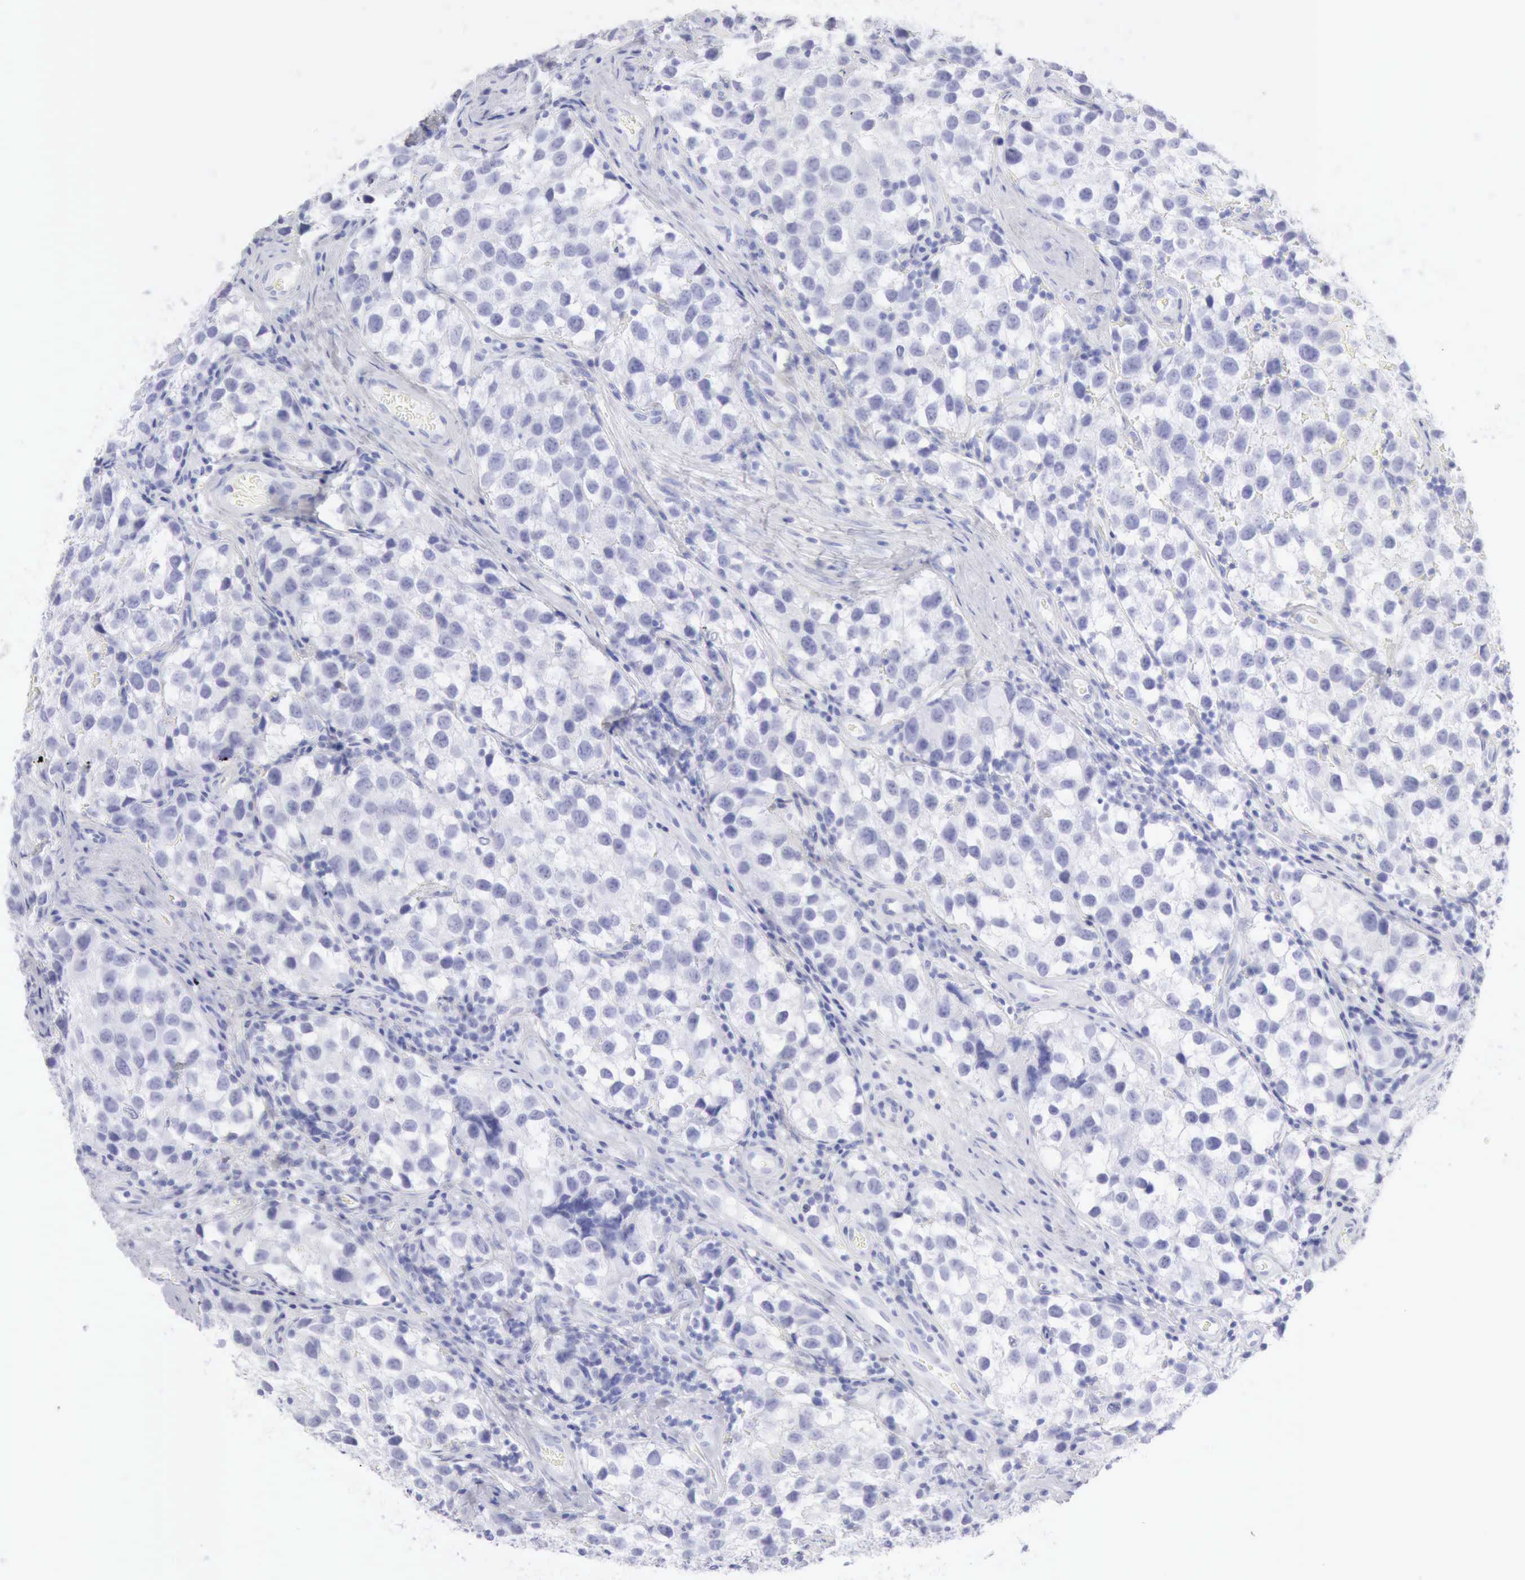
{"staining": {"intensity": "negative", "quantity": "none", "location": "none"}, "tissue": "testis cancer", "cell_type": "Tumor cells", "image_type": "cancer", "snomed": [{"axis": "morphology", "description": "Seminoma, NOS"}, {"axis": "topography", "description": "Testis"}], "caption": "IHC histopathology image of neoplastic tissue: testis cancer stained with DAB displays no significant protein staining in tumor cells.", "gene": "KRT5", "patient": {"sex": "male", "age": 39}}